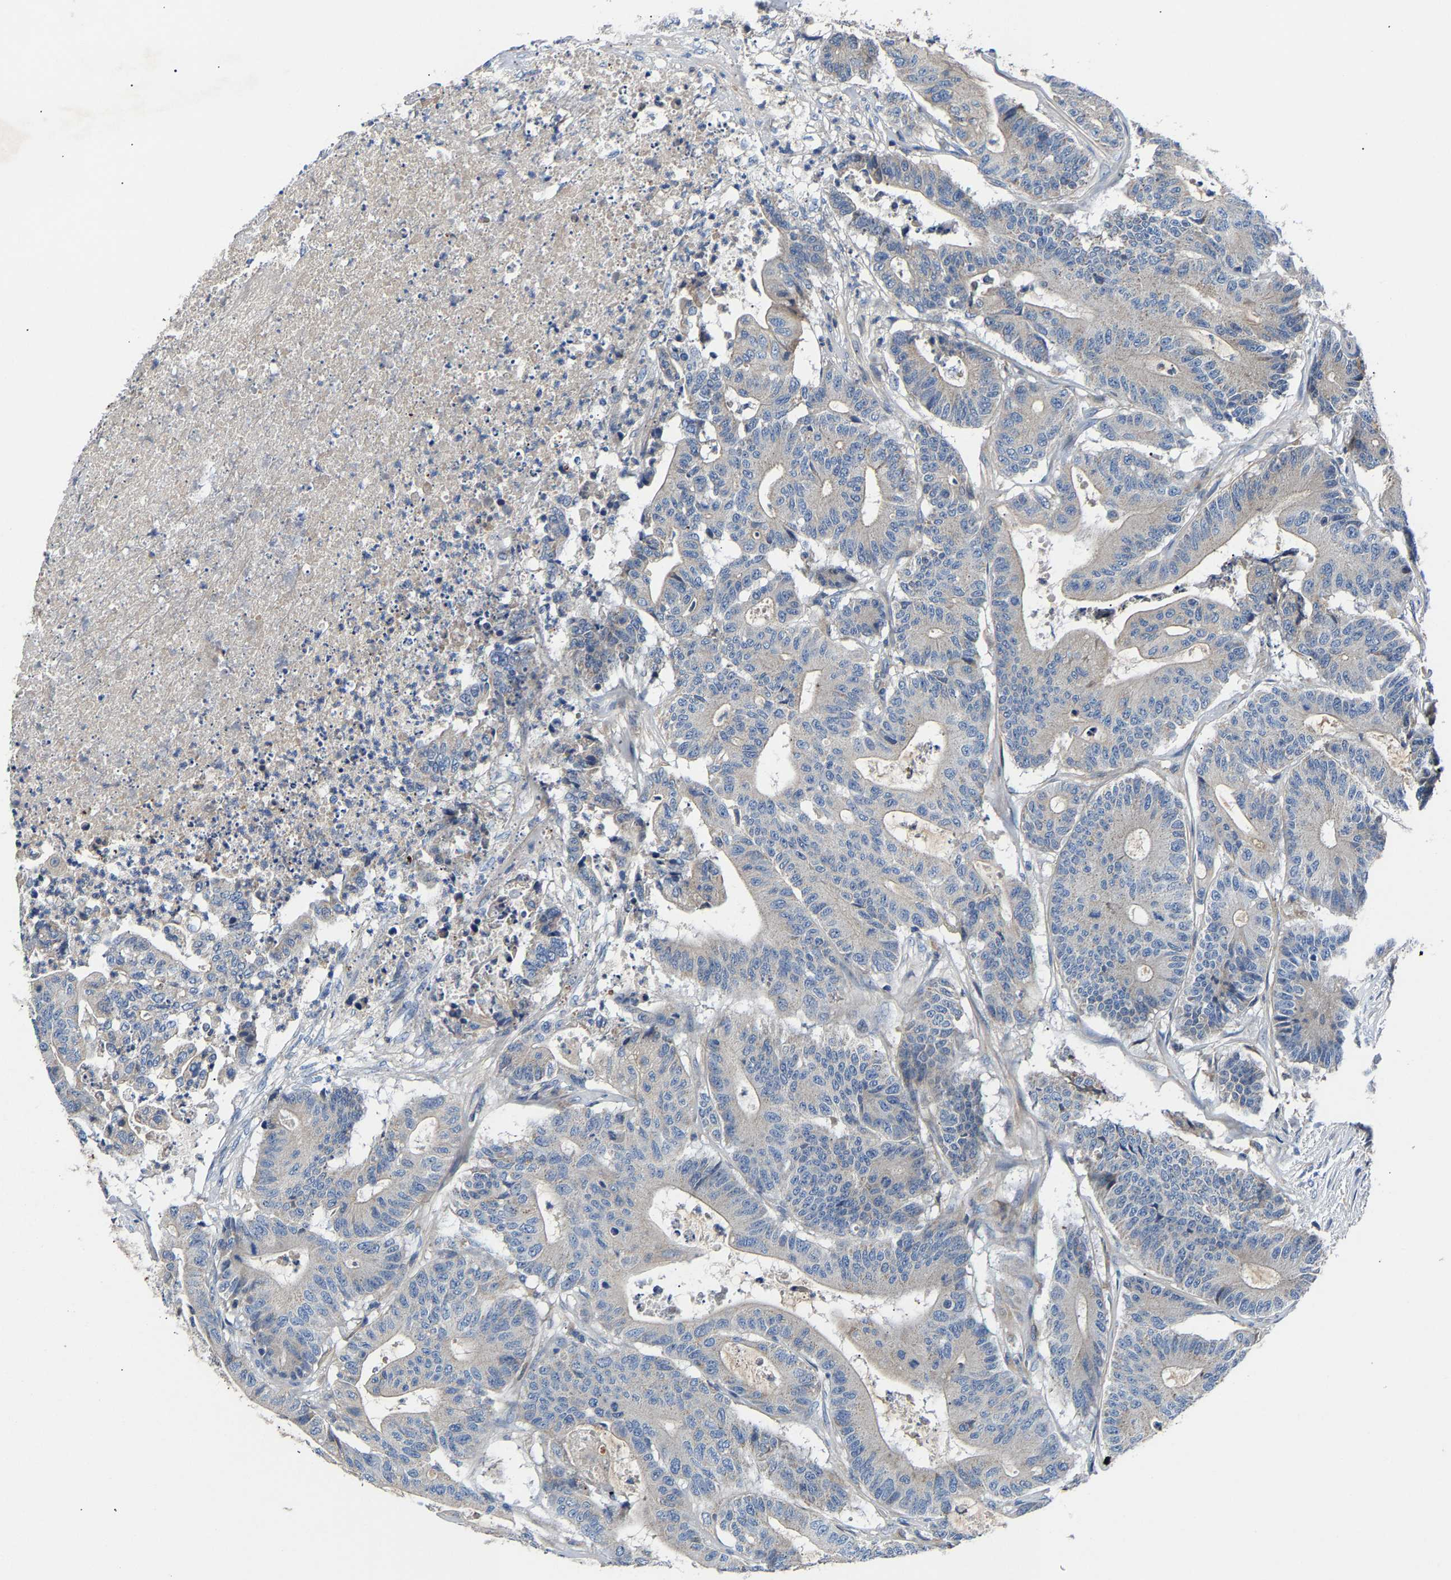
{"staining": {"intensity": "negative", "quantity": "none", "location": "none"}, "tissue": "colorectal cancer", "cell_type": "Tumor cells", "image_type": "cancer", "snomed": [{"axis": "morphology", "description": "Adenocarcinoma, NOS"}, {"axis": "topography", "description": "Colon"}], "caption": "DAB immunohistochemical staining of colorectal cancer (adenocarcinoma) reveals no significant staining in tumor cells.", "gene": "CCDC171", "patient": {"sex": "female", "age": 84}}